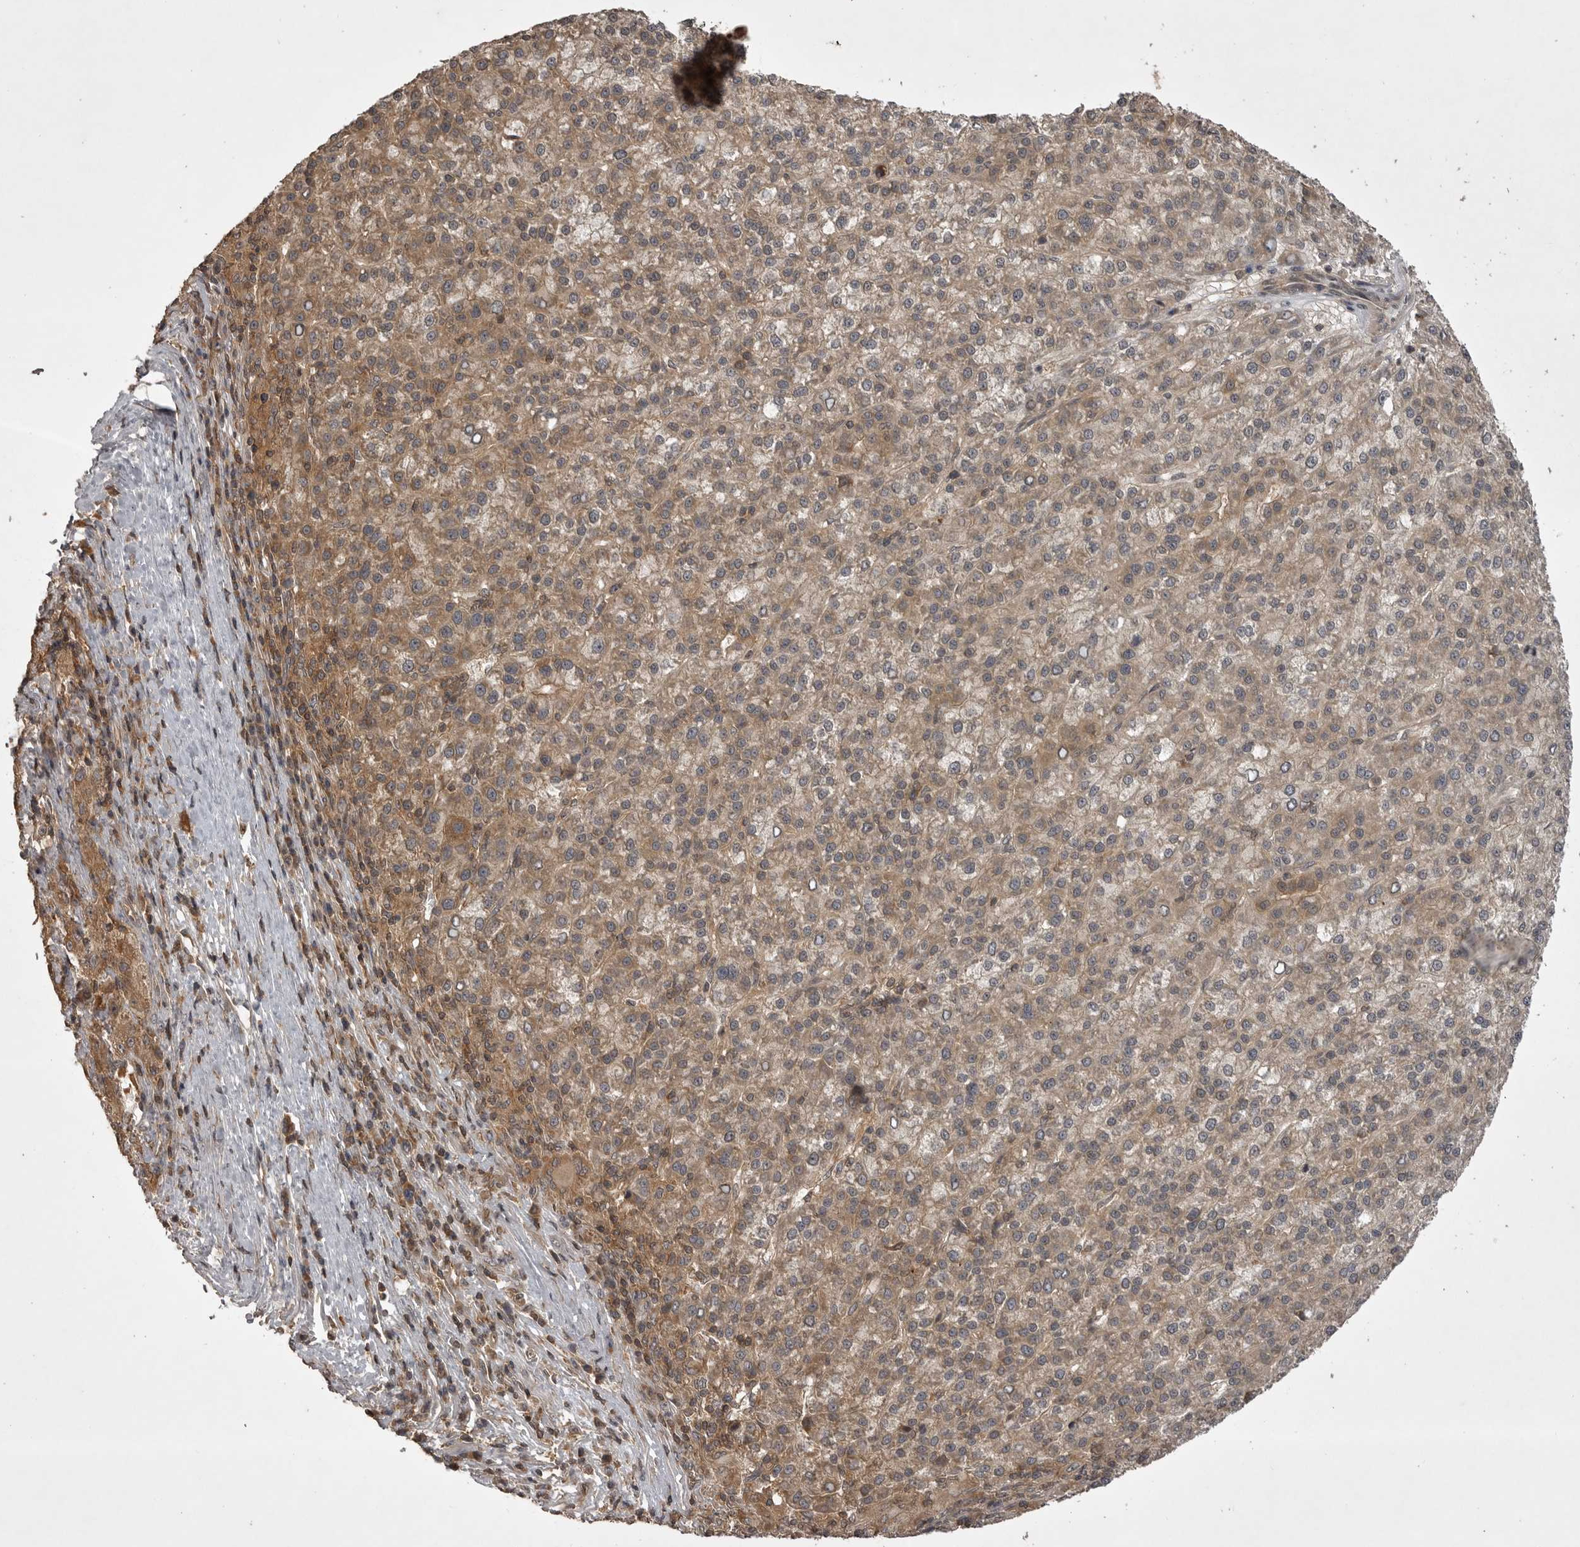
{"staining": {"intensity": "moderate", "quantity": ">75%", "location": "cytoplasmic/membranous"}, "tissue": "liver cancer", "cell_type": "Tumor cells", "image_type": "cancer", "snomed": [{"axis": "morphology", "description": "Carcinoma, Hepatocellular, NOS"}, {"axis": "topography", "description": "Liver"}], "caption": "DAB (3,3'-diaminobenzidine) immunohistochemical staining of human liver cancer shows moderate cytoplasmic/membranous protein positivity in about >75% of tumor cells.", "gene": "STK24", "patient": {"sex": "female", "age": 58}}